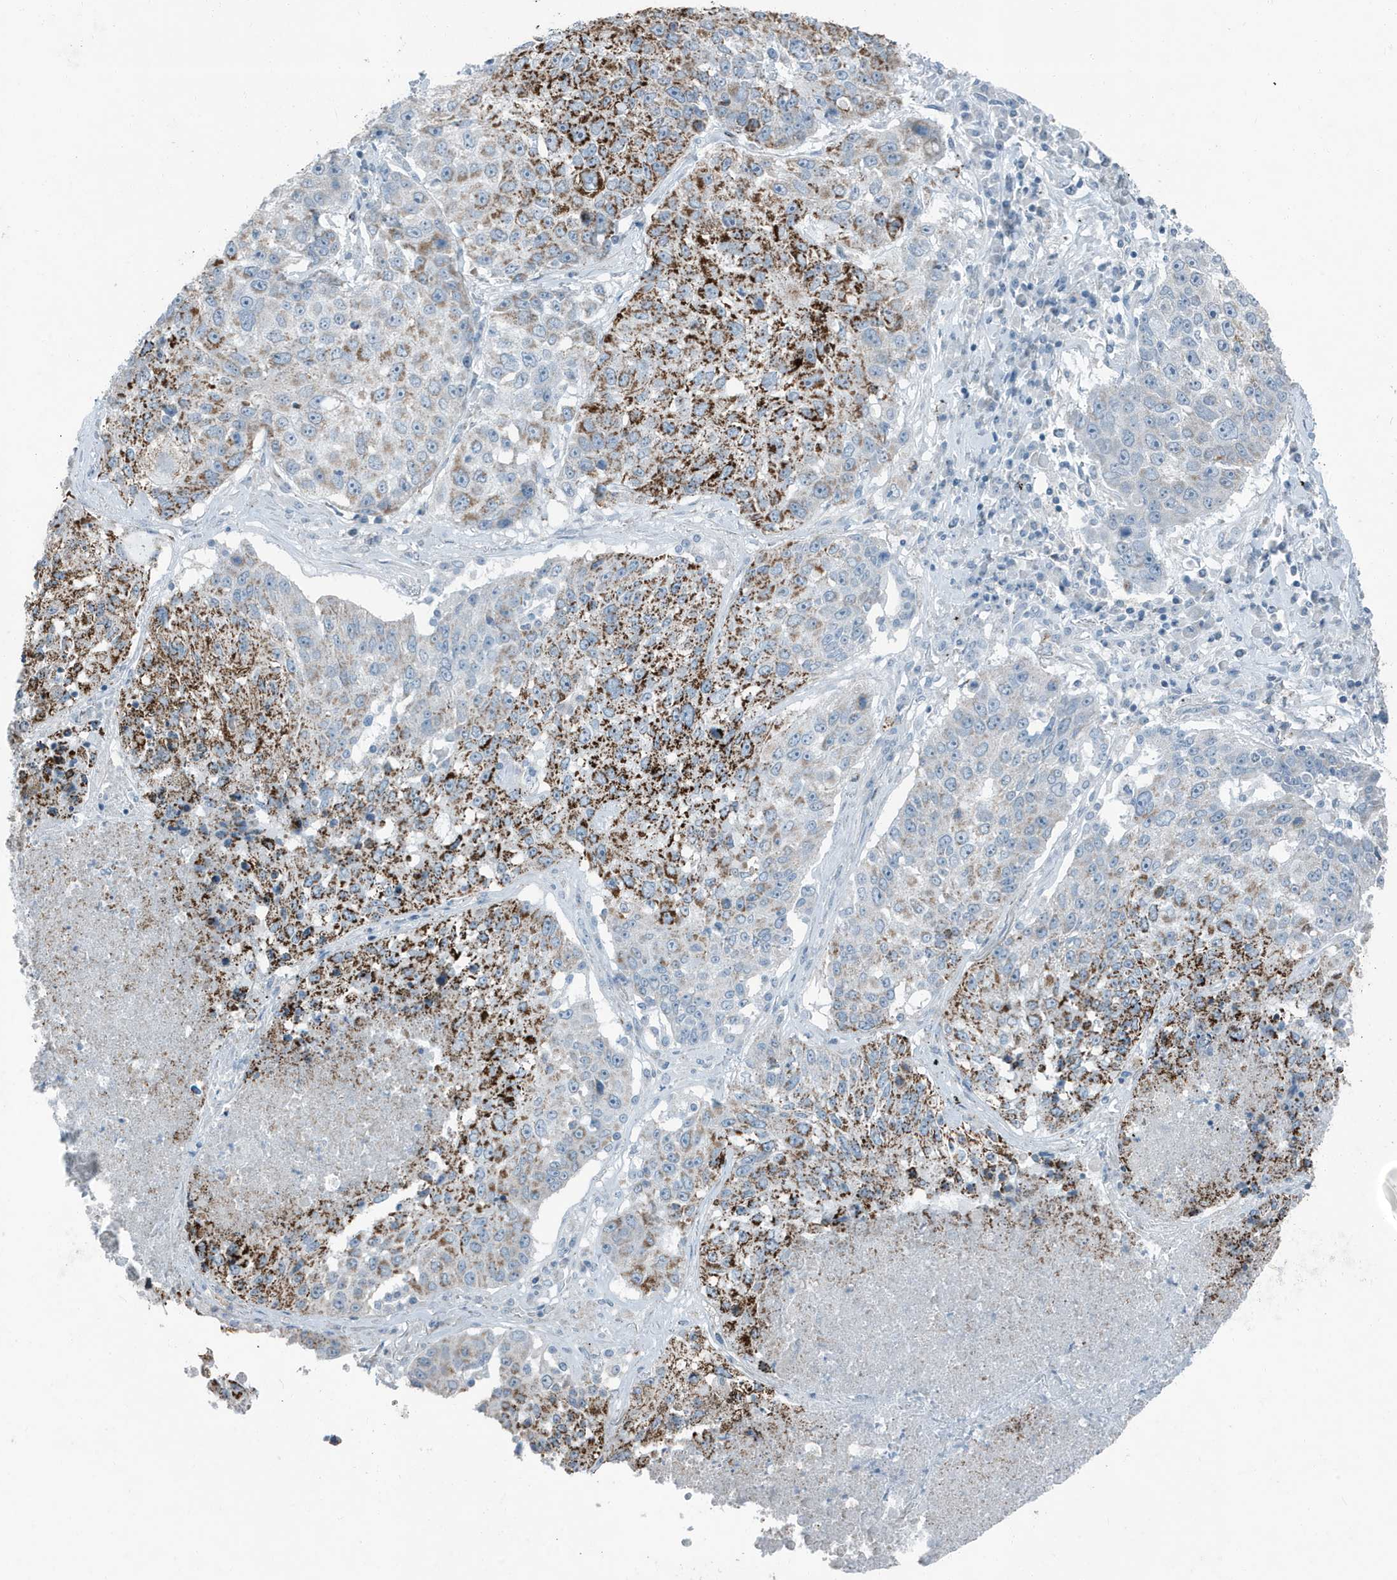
{"staining": {"intensity": "strong", "quantity": "25%-75%", "location": "cytoplasmic/membranous"}, "tissue": "lung cancer", "cell_type": "Tumor cells", "image_type": "cancer", "snomed": [{"axis": "morphology", "description": "Squamous cell carcinoma, NOS"}, {"axis": "topography", "description": "Lung"}], "caption": "Lung squamous cell carcinoma tissue shows strong cytoplasmic/membranous positivity in approximately 25%-75% of tumor cells", "gene": "FAM162A", "patient": {"sex": "male", "age": 61}}